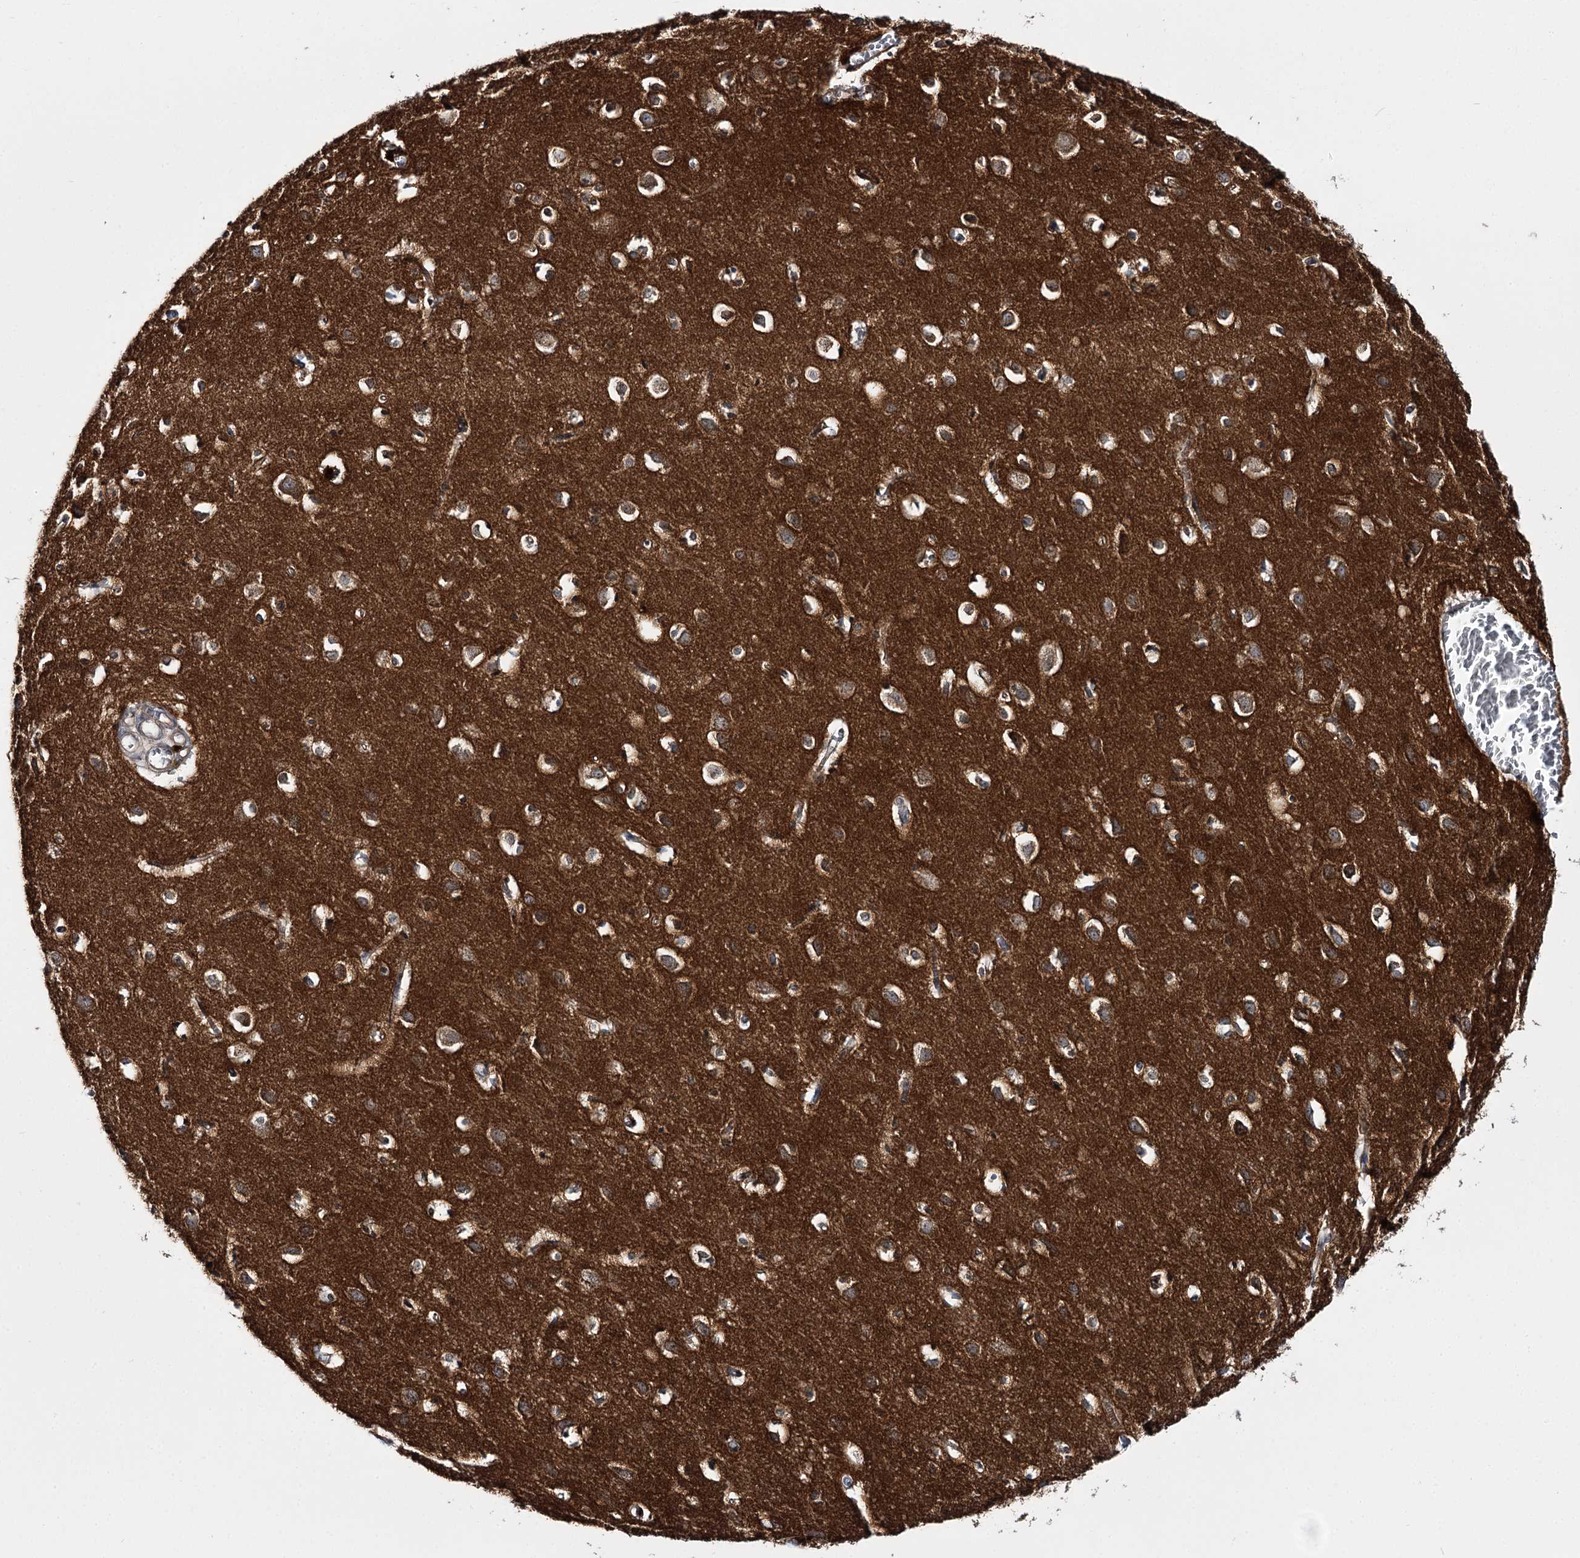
{"staining": {"intensity": "moderate", "quantity": ">75%", "location": "cytoplasmic/membranous"}, "tissue": "cerebral cortex", "cell_type": "Endothelial cells", "image_type": "normal", "snomed": [{"axis": "morphology", "description": "Normal tissue, NOS"}, {"axis": "topography", "description": "Cerebral cortex"}], "caption": "Immunohistochemical staining of unremarkable cerebral cortex exhibits medium levels of moderate cytoplasmic/membranous staining in approximately >75% of endothelial cells.", "gene": "C11orf80", "patient": {"sex": "female", "age": 64}}